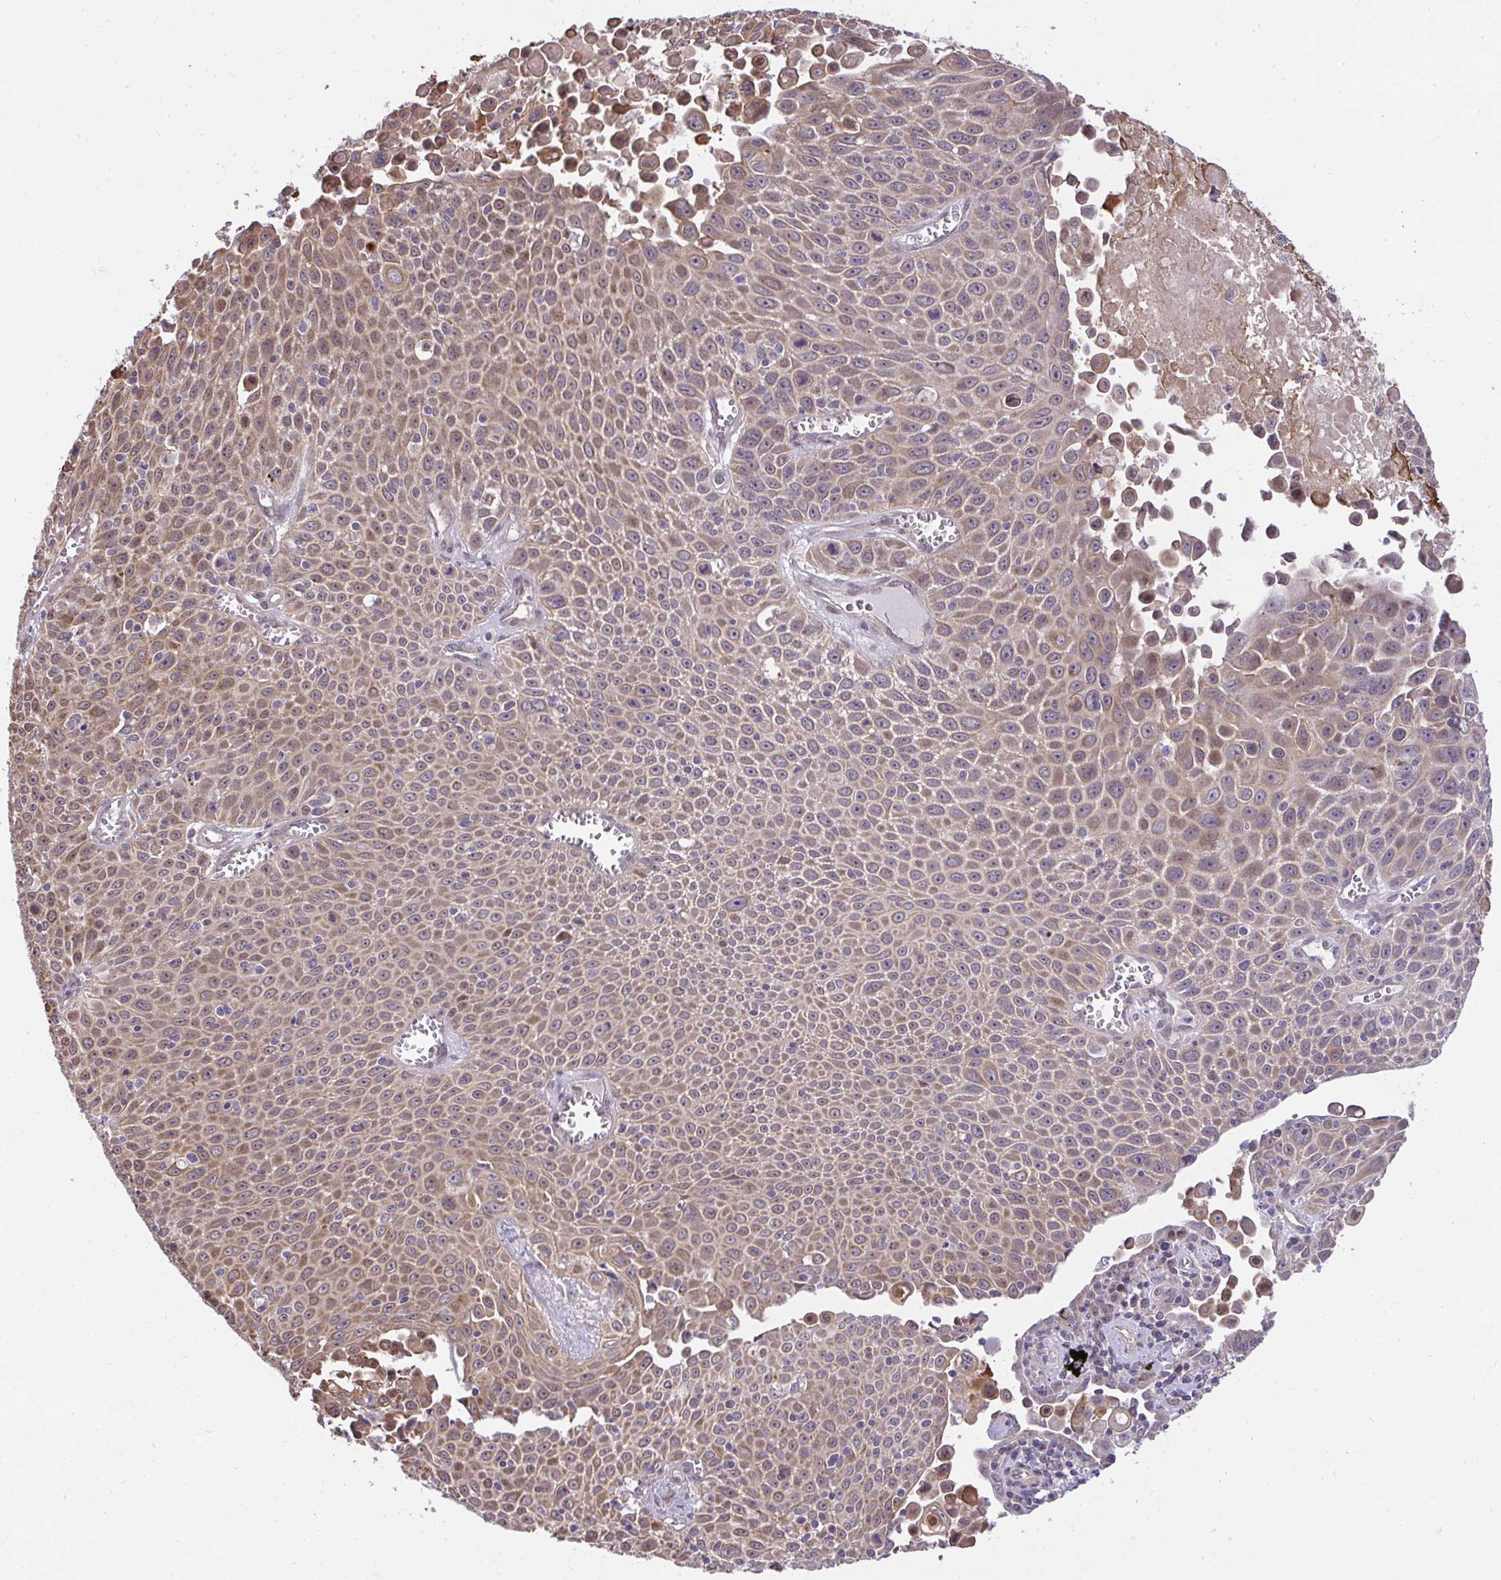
{"staining": {"intensity": "moderate", "quantity": "25%-75%", "location": "cytoplasmic/membranous,nuclear"}, "tissue": "lung cancer", "cell_type": "Tumor cells", "image_type": "cancer", "snomed": [{"axis": "morphology", "description": "Squamous cell carcinoma, NOS"}, {"axis": "morphology", "description": "Squamous cell carcinoma, metastatic, NOS"}, {"axis": "topography", "description": "Lymph node"}, {"axis": "topography", "description": "Lung"}], "caption": "Immunohistochemistry (DAB) staining of human lung cancer exhibits moderate cytoplasmic/membranous and nuclear protein positivity in approximately 25%-75% of tumor cells.", "gene": "RDH14", "patient": {"sex": "female", "age": 62}}